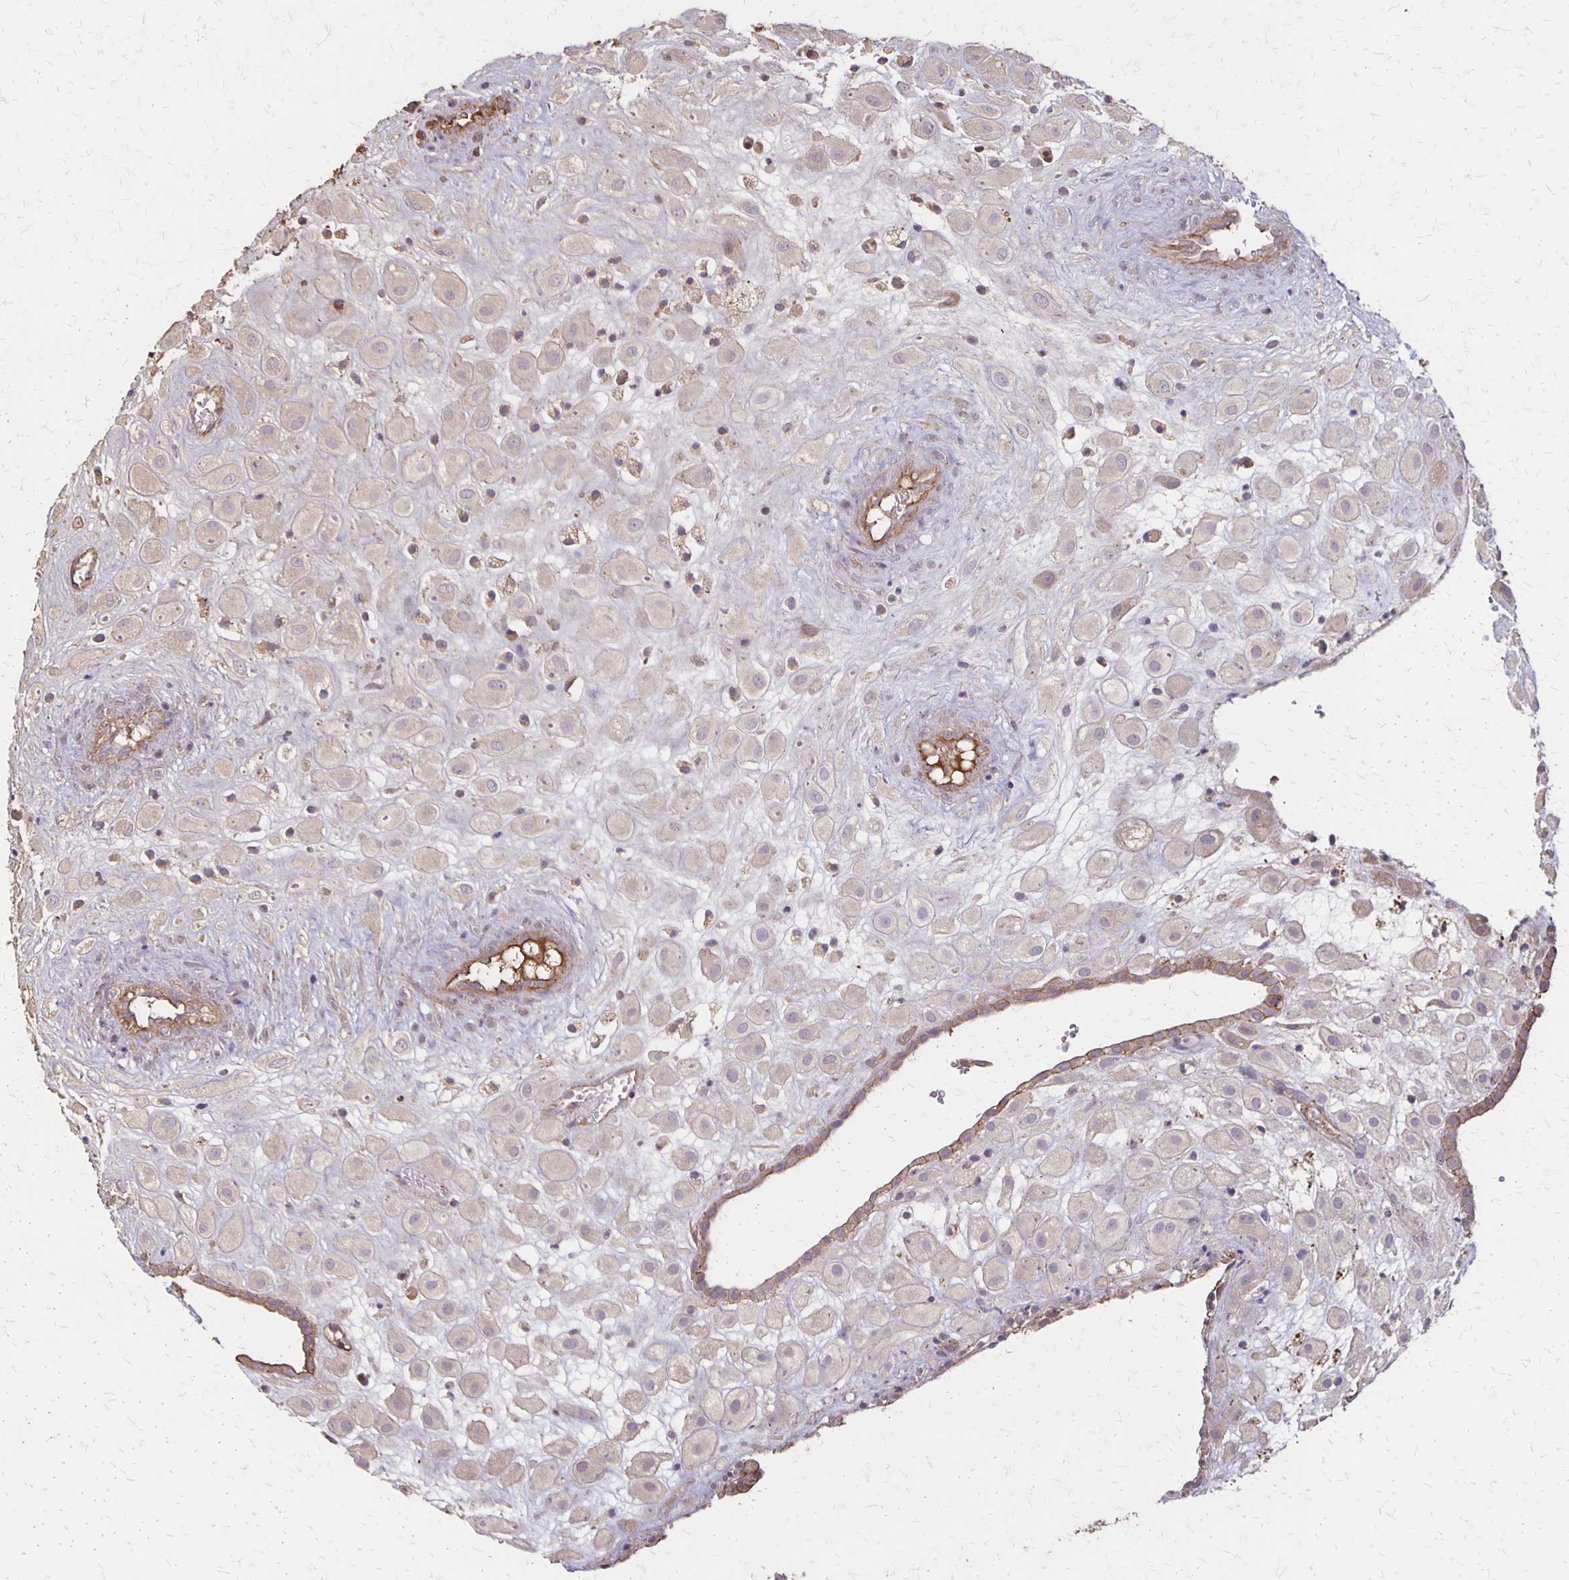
{"staining": {"intensity": "weak", "quantity": ">75%", "location": "cytoplasmic/membranous"}, "tissue": "placenta", "cell_type": "Decidual cells", "image_type": "normal", "snomed": [{"axis": "morphology", "description": "Normal tissue, NOS"}, {"axis": "topography", "description": "Placenta"}], "caption": "Protein staining of unremarkable placenta displays weak cytoplasmic/membranous positivity in about >75% of decidual cells.", "gene": "PROM2", "patient": {"sex": "female", "age": 24}}